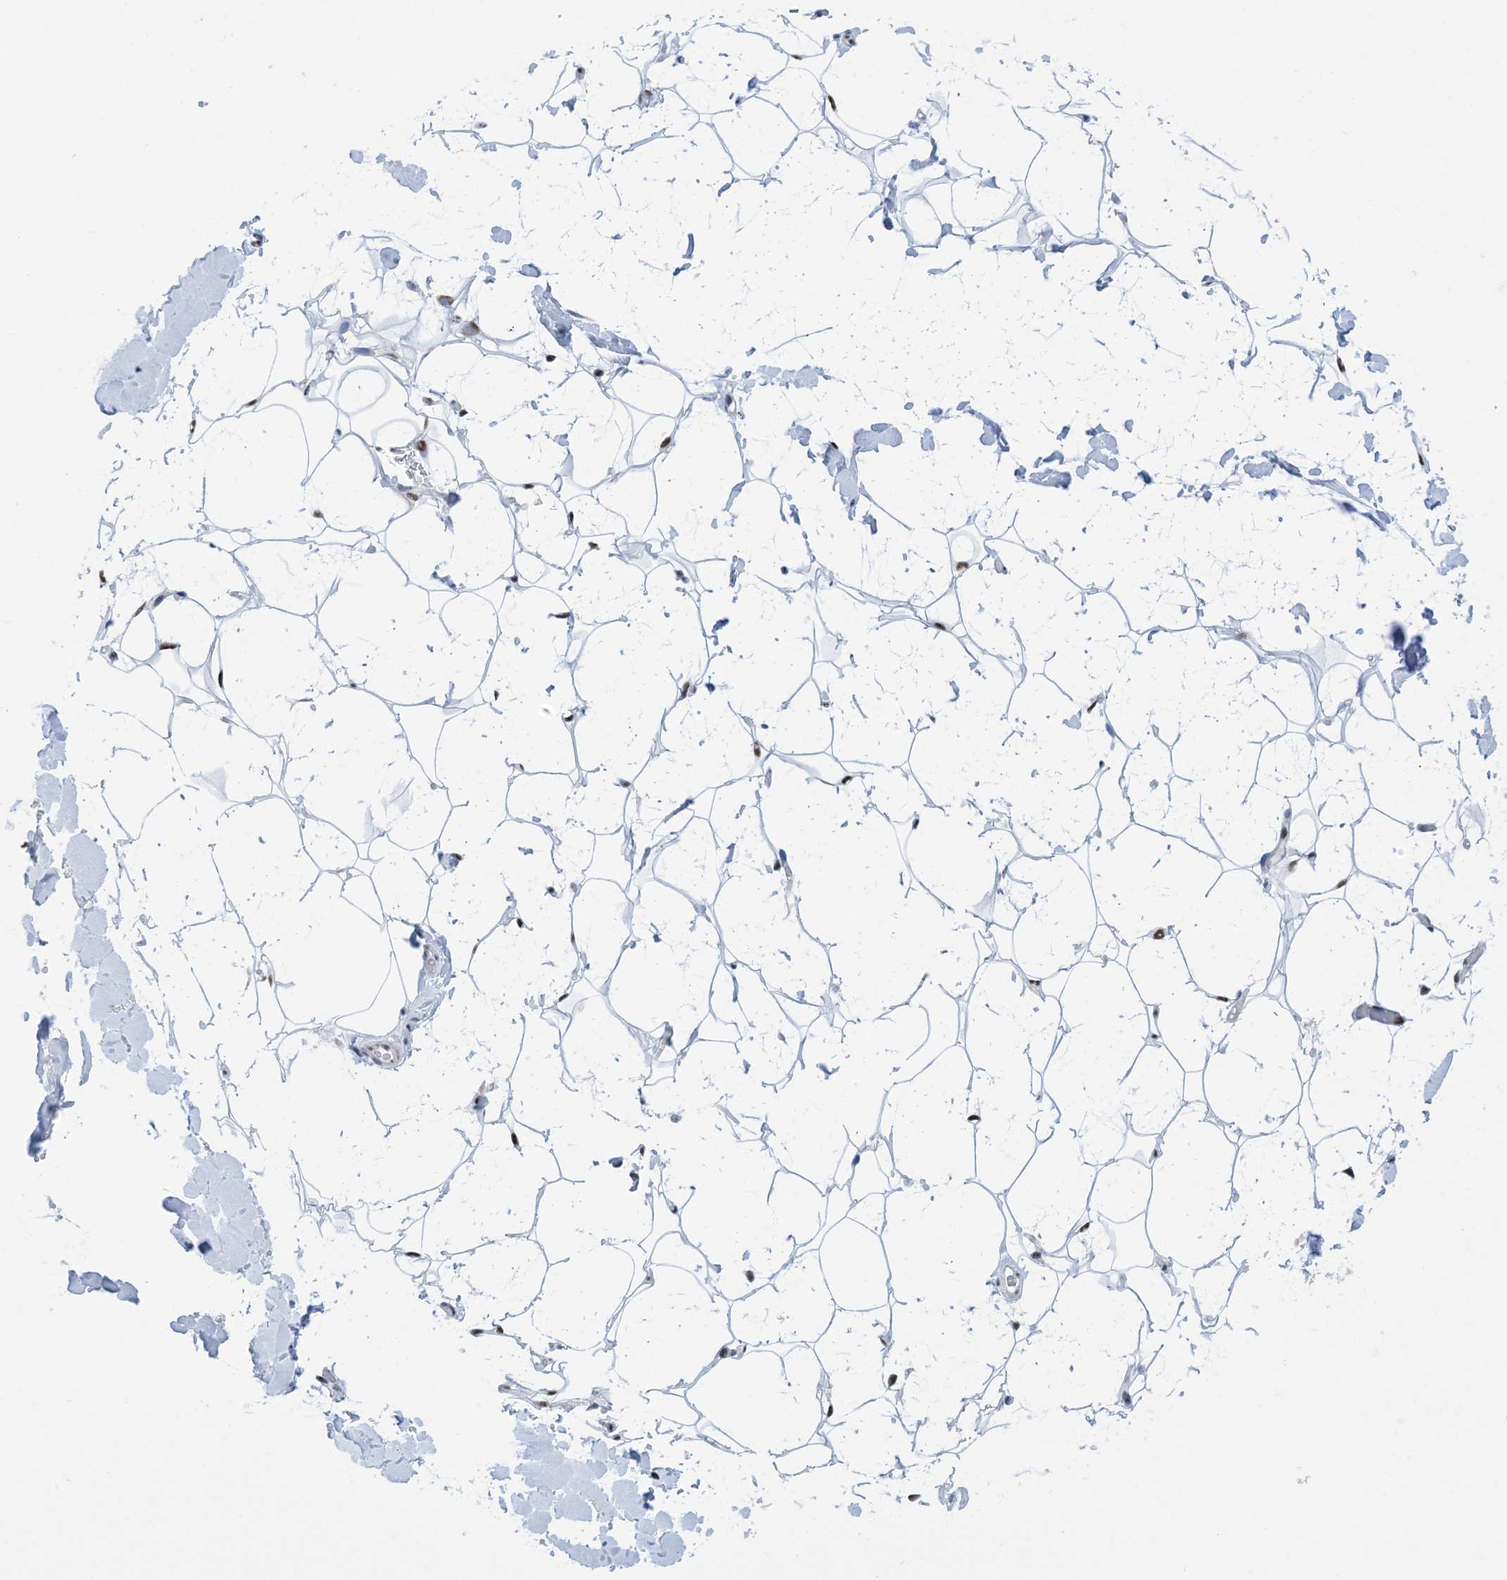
{"staining": {"intensity": "strong", "quantity": "25%-75%", "location": "nuclear"}, "tissue": "adipose tissue", "cell_type": "Adipocytes", "image_type": "normal", "snomed": [{"axis": "morphology", "description": "Normal tissue, NOS"}, {"axis": "topography", "description": "Breast"}], "caption": "An image showing strong nuclear expression in approximately 25%-75% of adipocytes in normal adipose tissue, as visualized by brown immunohistochemical staining.", "gene": "HEMK1", "patient": {"sex": "female", "age": 26}}